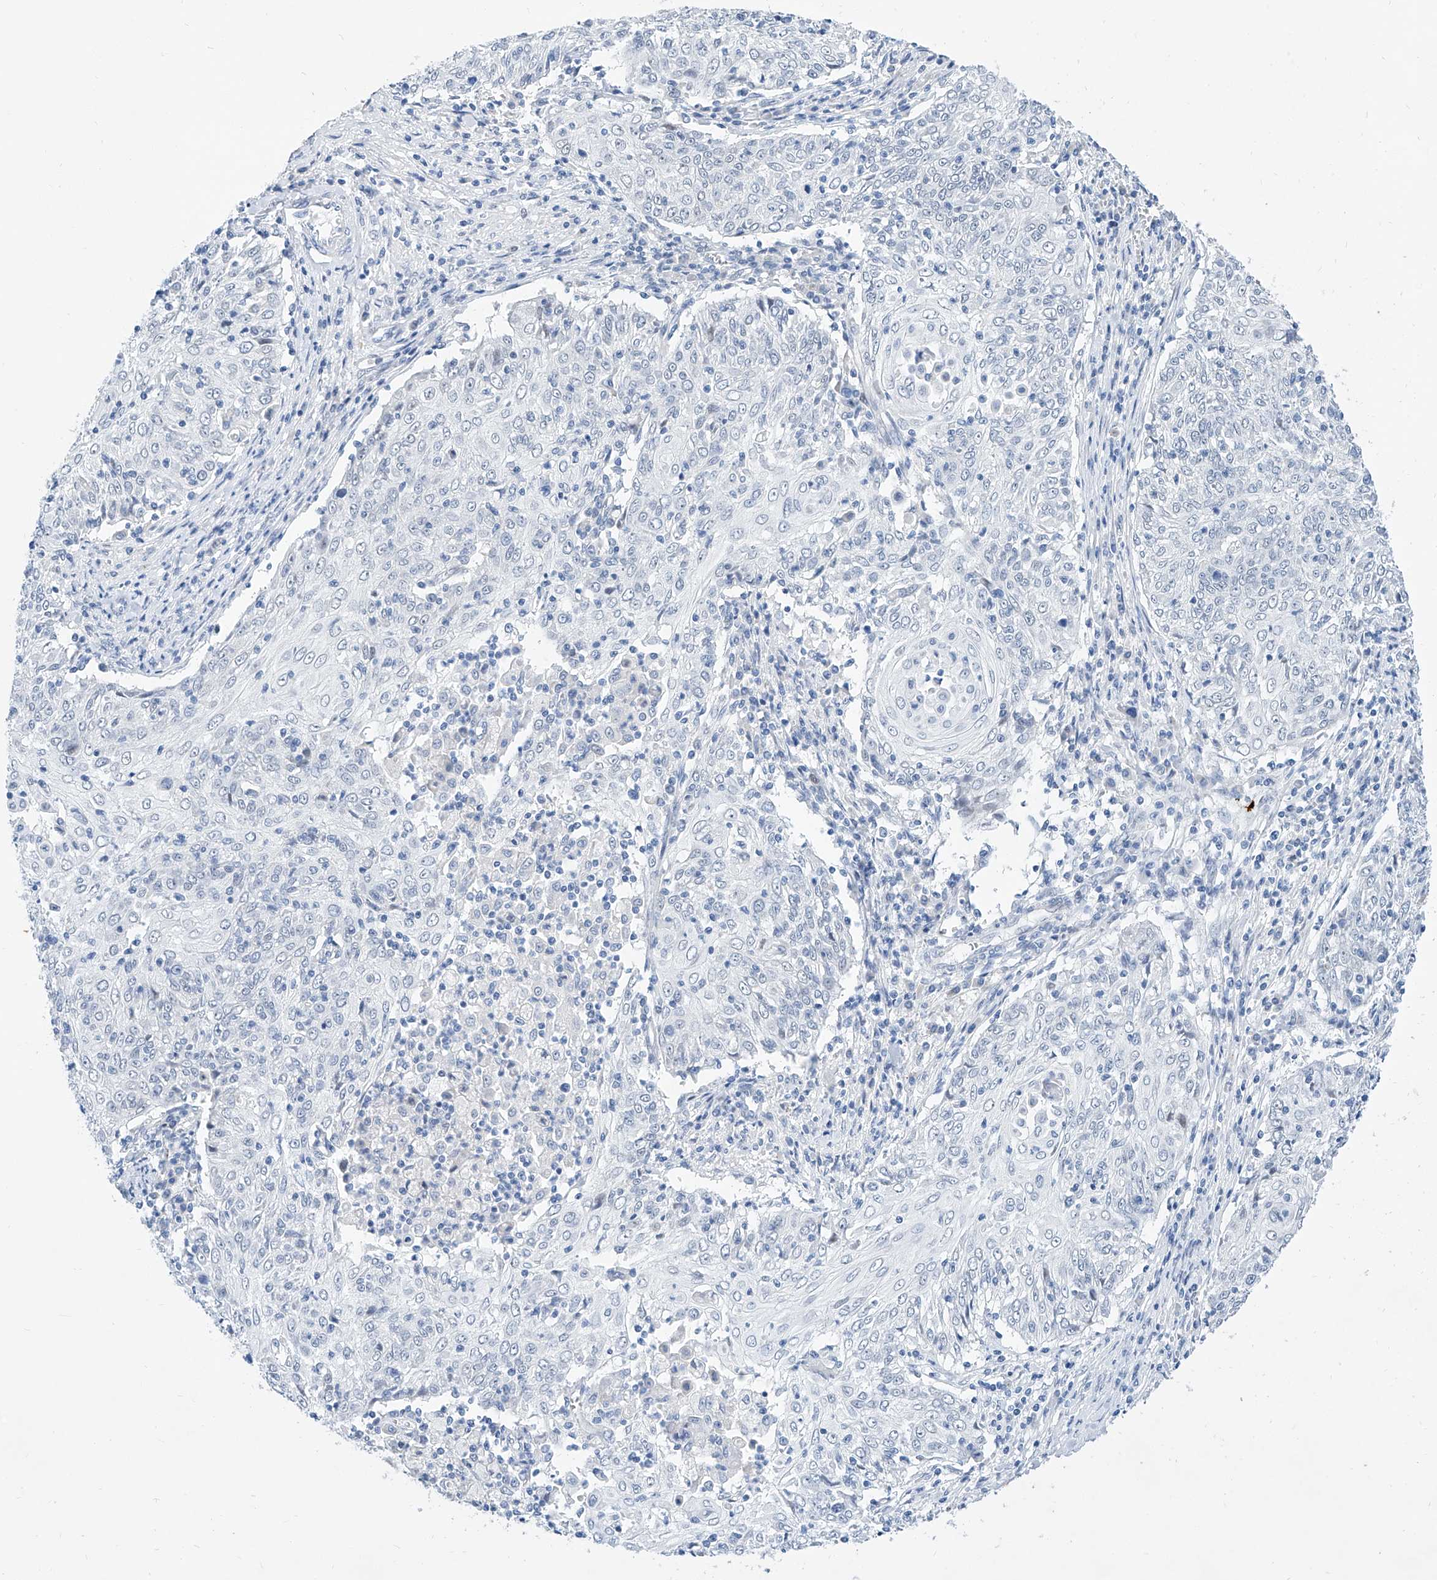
{"staining": {"intensity": "negative", "quantity": "none", "location": "none"}, "tissue": "cervical cancer", "cell_type": "Tumor cells", "image_type": "cancer", "snomed": [{"axis": "morphology", "description": "Squamous cell carcinoma, NOS"}, {"axis": "topography", "description": "Cervix"}], "caption": "Cervical cancer (squamous cell carcinoma) stained for a protein using immunohistochemistry (IHC) displays no positivity tumor cells.", "gene": "BPTF", "patient": {"sex": "female", "age": 48}}